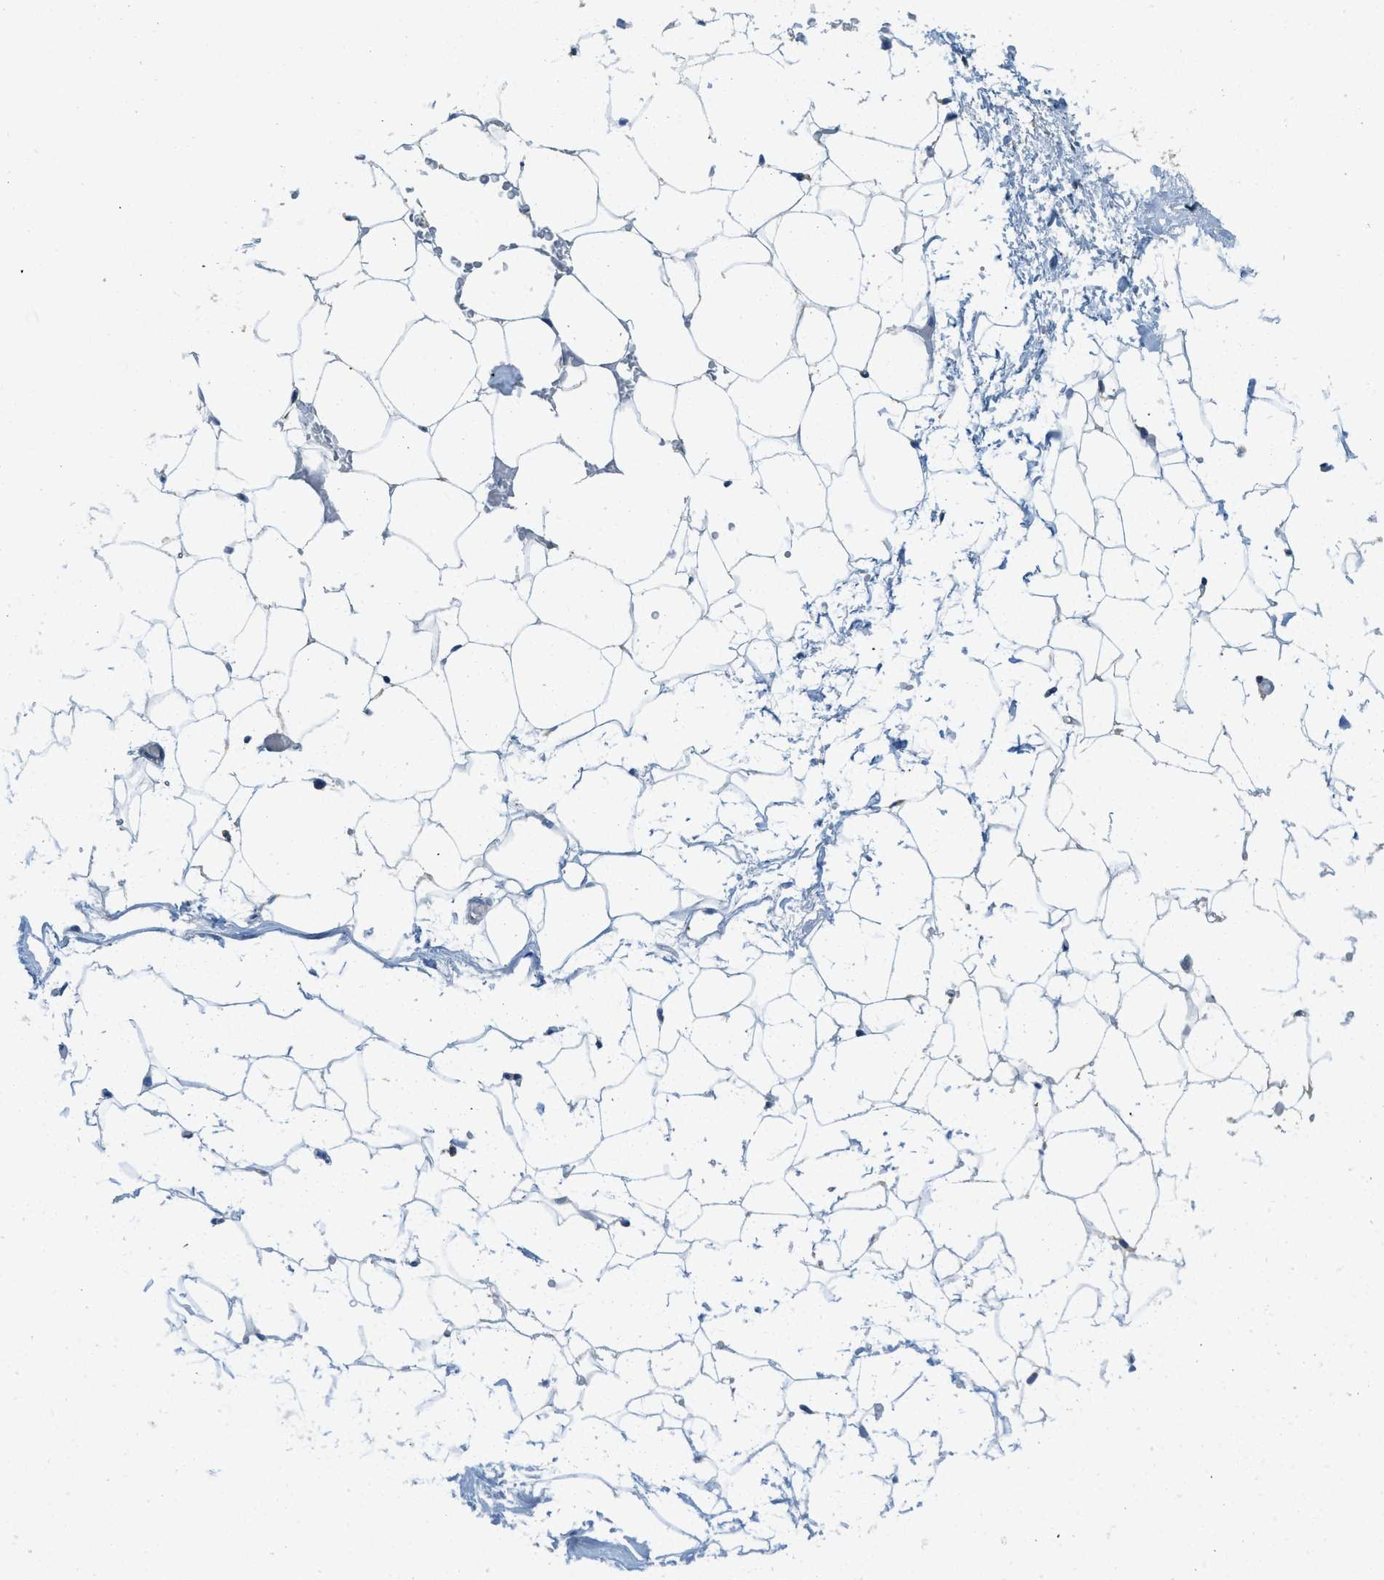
{"staining": {"intensity": "negative", "quantity": "none", "location": "none"}, "tissue": "adipose tissue", "cell_type": "Adipocytes", "image_type": "normal", "snomed": [{"axis": "morphology", "description": "Normal tissue, NOS"}, {"axis": "topography", "description": "Breast"}, {"axis": "topography", "description": "Soft tissue"}], "caption": "There is no significant positivity in adipocytes of adipose tissue. The staining was performed using DAB (3,3'-diaminobenzidine) to visualize the protein expression in brown, while the nuclei were stained in blue with hematoxylin (Magnification: 20x).", "gene": "MIS18A", "patient": {"sex": "female", "age": 75}}